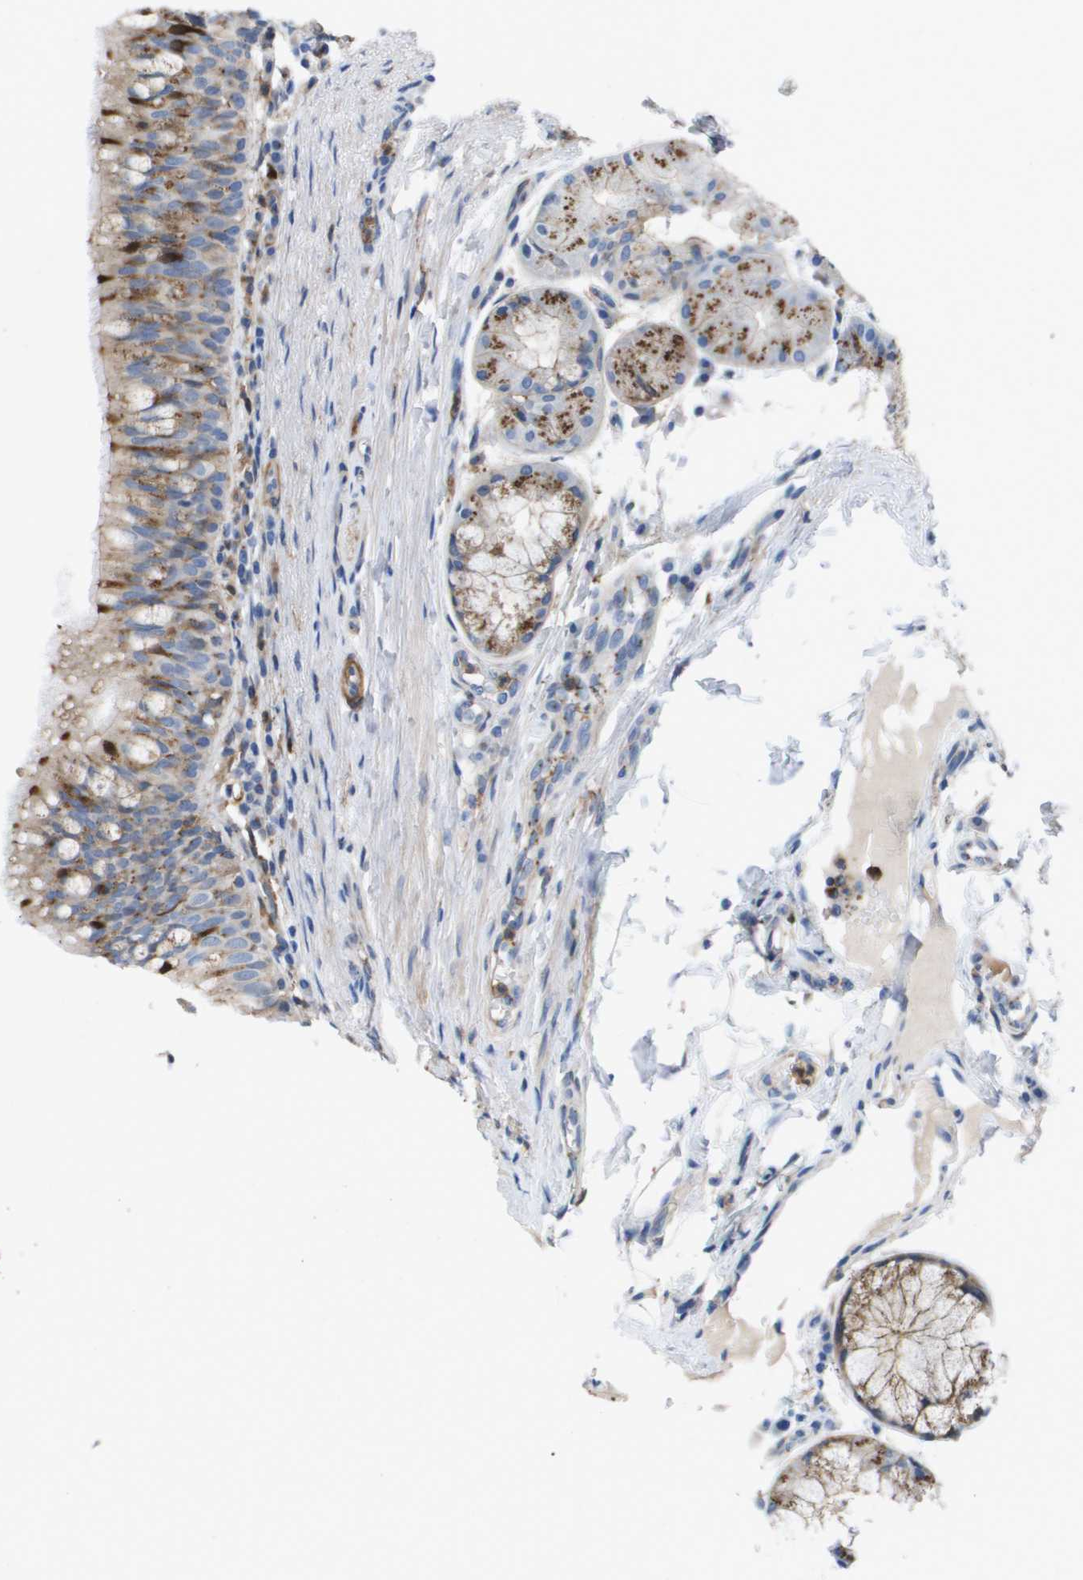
{"staining": {"intensity": "moderate", "quantity": ">75%", "location": "cytoplasmic/membranous"}, "tissue": "carcinoid", "cell_type": "Tumor cells", "image_type": "cancer", "snomed": [{"axis": "morphology", "description": "Carcinoid, malignant, NOS"}, {"axis": "topography", "description": "Lung"}], "caption": "Carcinoid (malignant) stained with a brown dye demonstrates moderate cytoplasmic/membranous positive staining in approximately >75% of tumor cells.", "gene": "SLC37A2", "patient": {"sex": "male", "age": 30}}